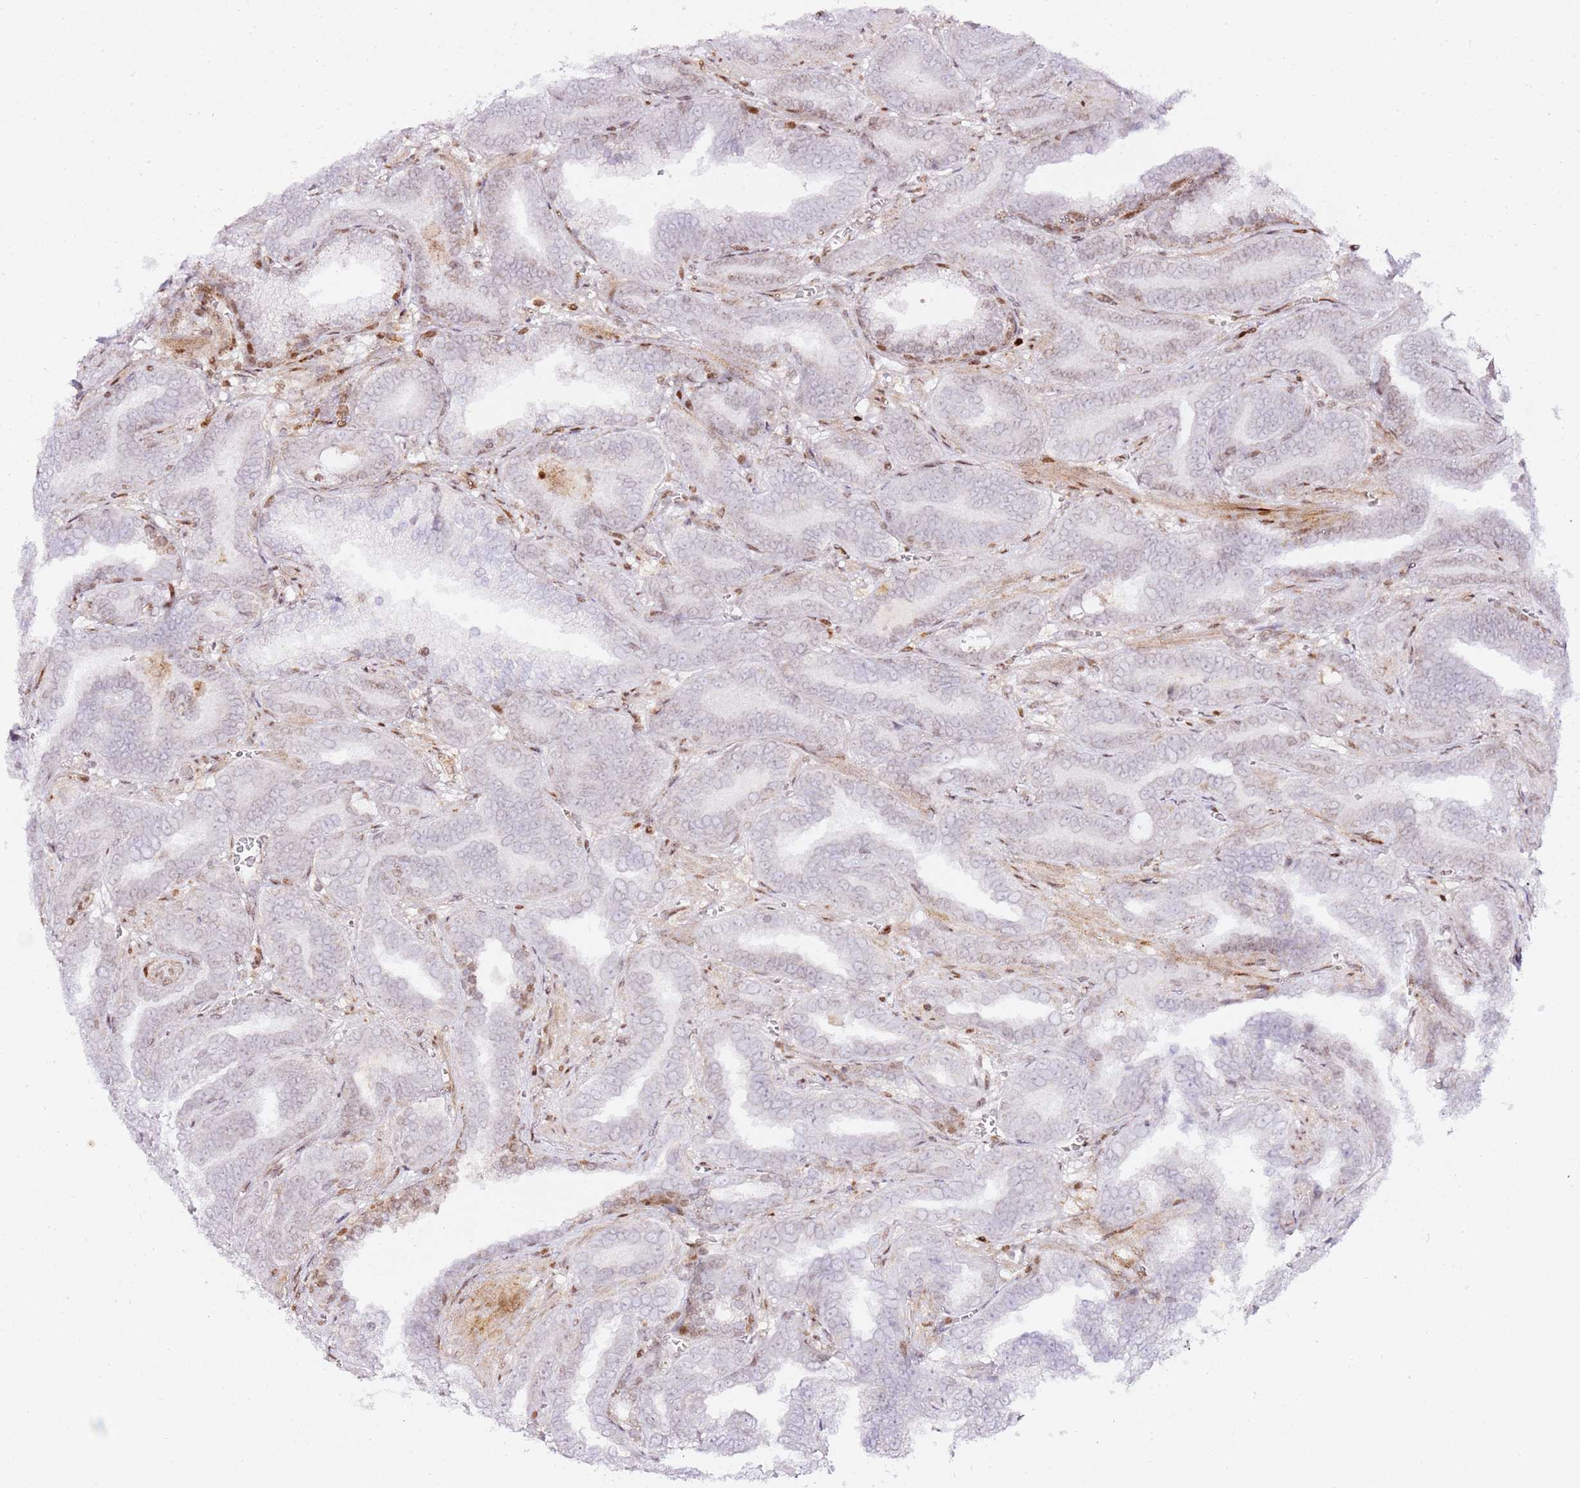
{"staining": {"intensity": "negative", "quantity": "none", "location": "none"}, "tissue": "prostate cancer", "cell_type": "Tumor cells", "image_type": "cancer", "snomed": [{"axis": "morphology", "description": "Adenocarcinoma, High grade"}, {"axis": "topography", "description": "Prostate"}], "caption": "Human high-grade adenocarcinoma (prostate) stained for a protein using immunohistochemistry demonstrates no expression in tumor cells.", "gene": "GBP2", "patient": {"sex": "male", "age": 67}}